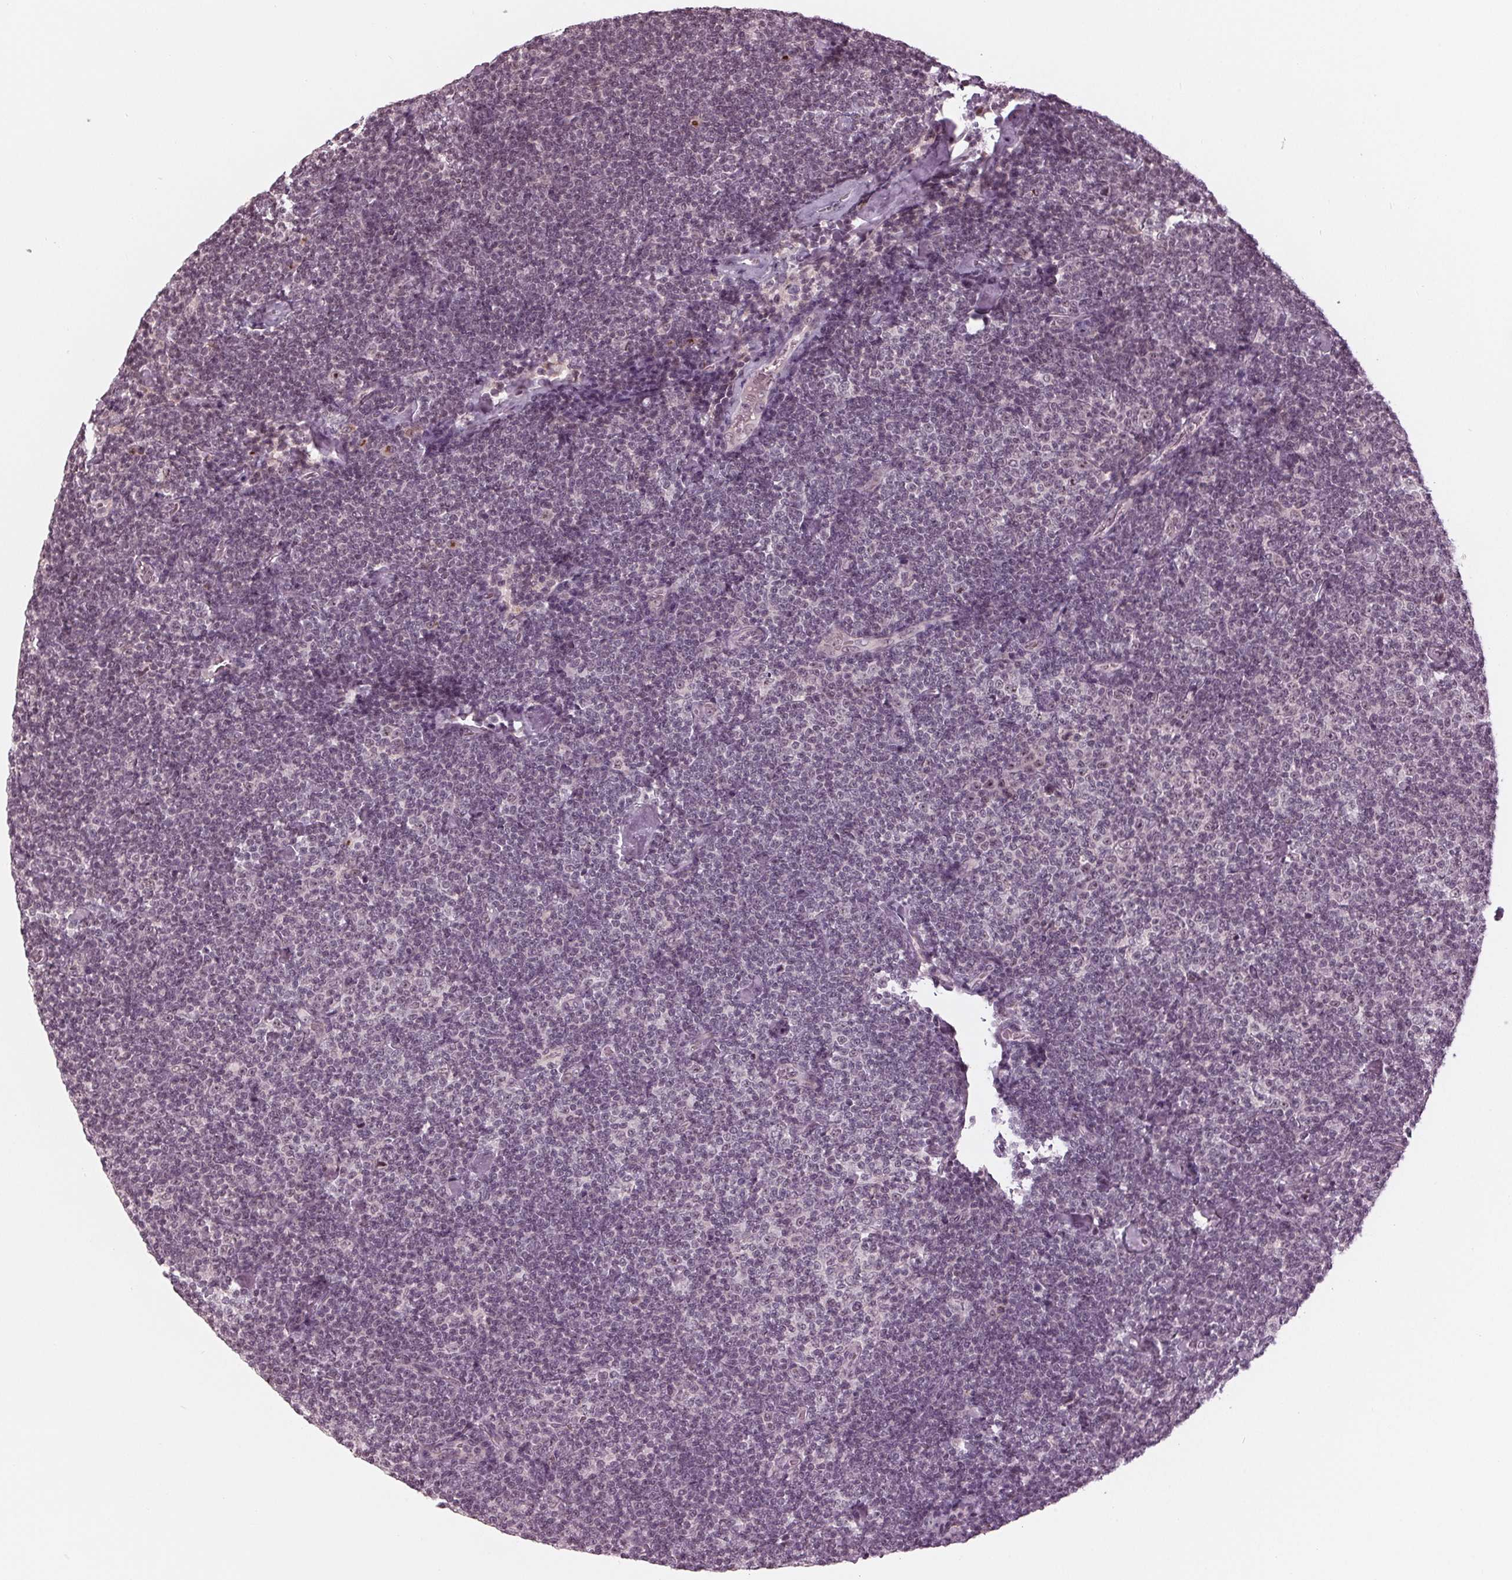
{"staining": {"intensity": "negative", "quantity": "none", "location": "none"}, "tissue": "lymphoma", "cell_type": "Tumor cells", "image_type": "cancer", "snomed": [{"axis": "morphology", "description": "Malignant lymphoma, non-Hodgkin's type, Low grade"}, {"axis": "topography", "description": "Lymph node"}], "caption": "An immunohistochemistry micrograph of lymphoma is shown. There is no staining in tumor cells of lymphoma.", "gene": "SLX4", "patient": {"sex": "male", "age": 81}}